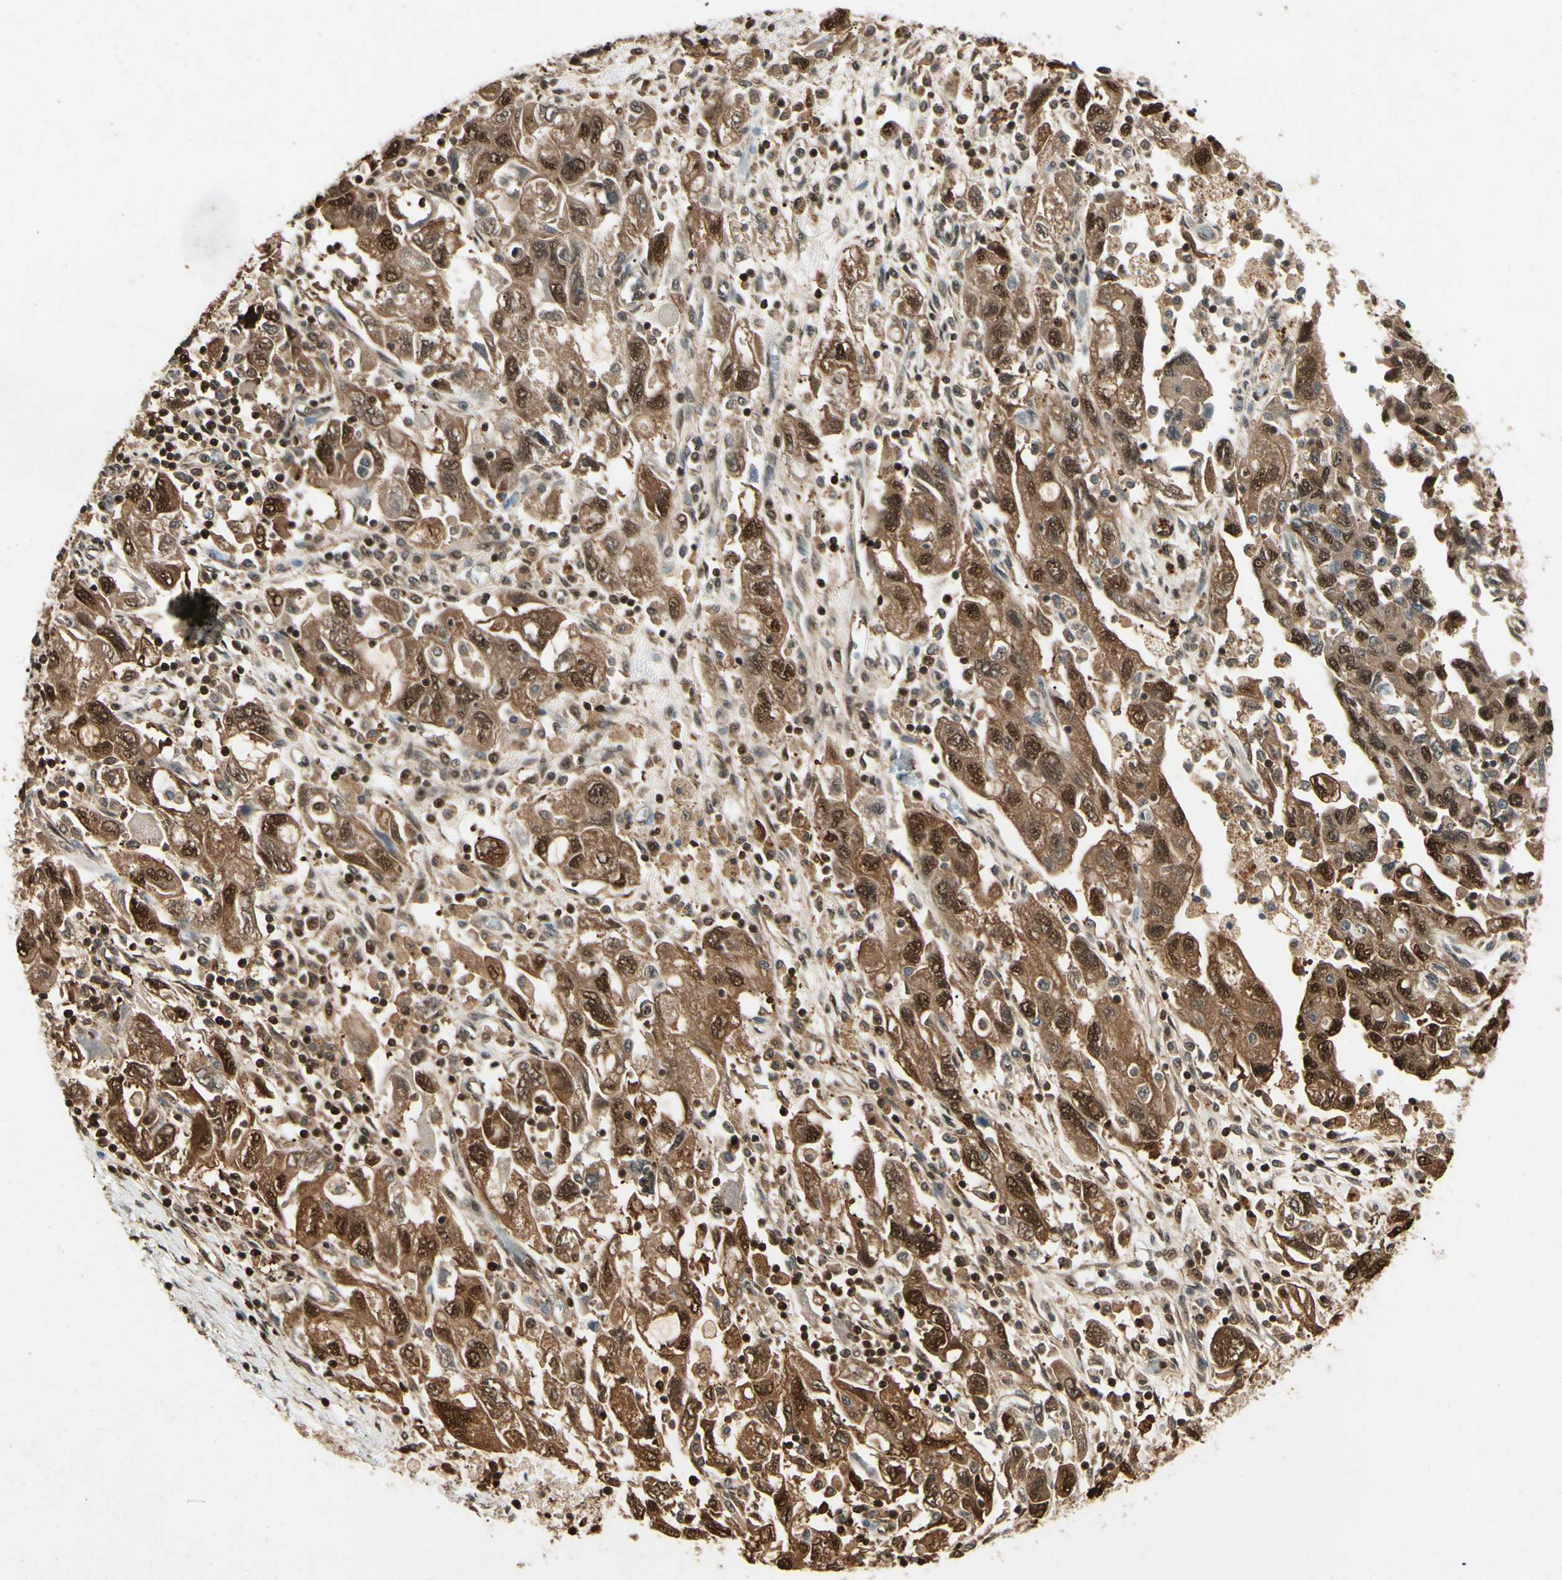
{"staining": {"intensity": "moderate", "quantity": ">75%", "location": "cytoplasmic/membranous,nuclear"}, "tissue": "ovarian cancer", "cell_type": "Tumor cells", "image_type": "cancer", "snomed": [{"axis": "morphology", "description": "Carcinoma, NOS"}, {"axis": "morphology", "description": "Cystadenocarcinoma, serous, NOS"}, {"axis": "topography", "description": "Ovary"}], "caption": "The photomicrograph displays staining of ovarian cancer (carcinoma), revealing moderate cytoplasmic/membranous and nuclear protein expression (brown color) within tumor cells.", "gene": "YWHAQ", "patient": {"sex": "female", "age": 69}}